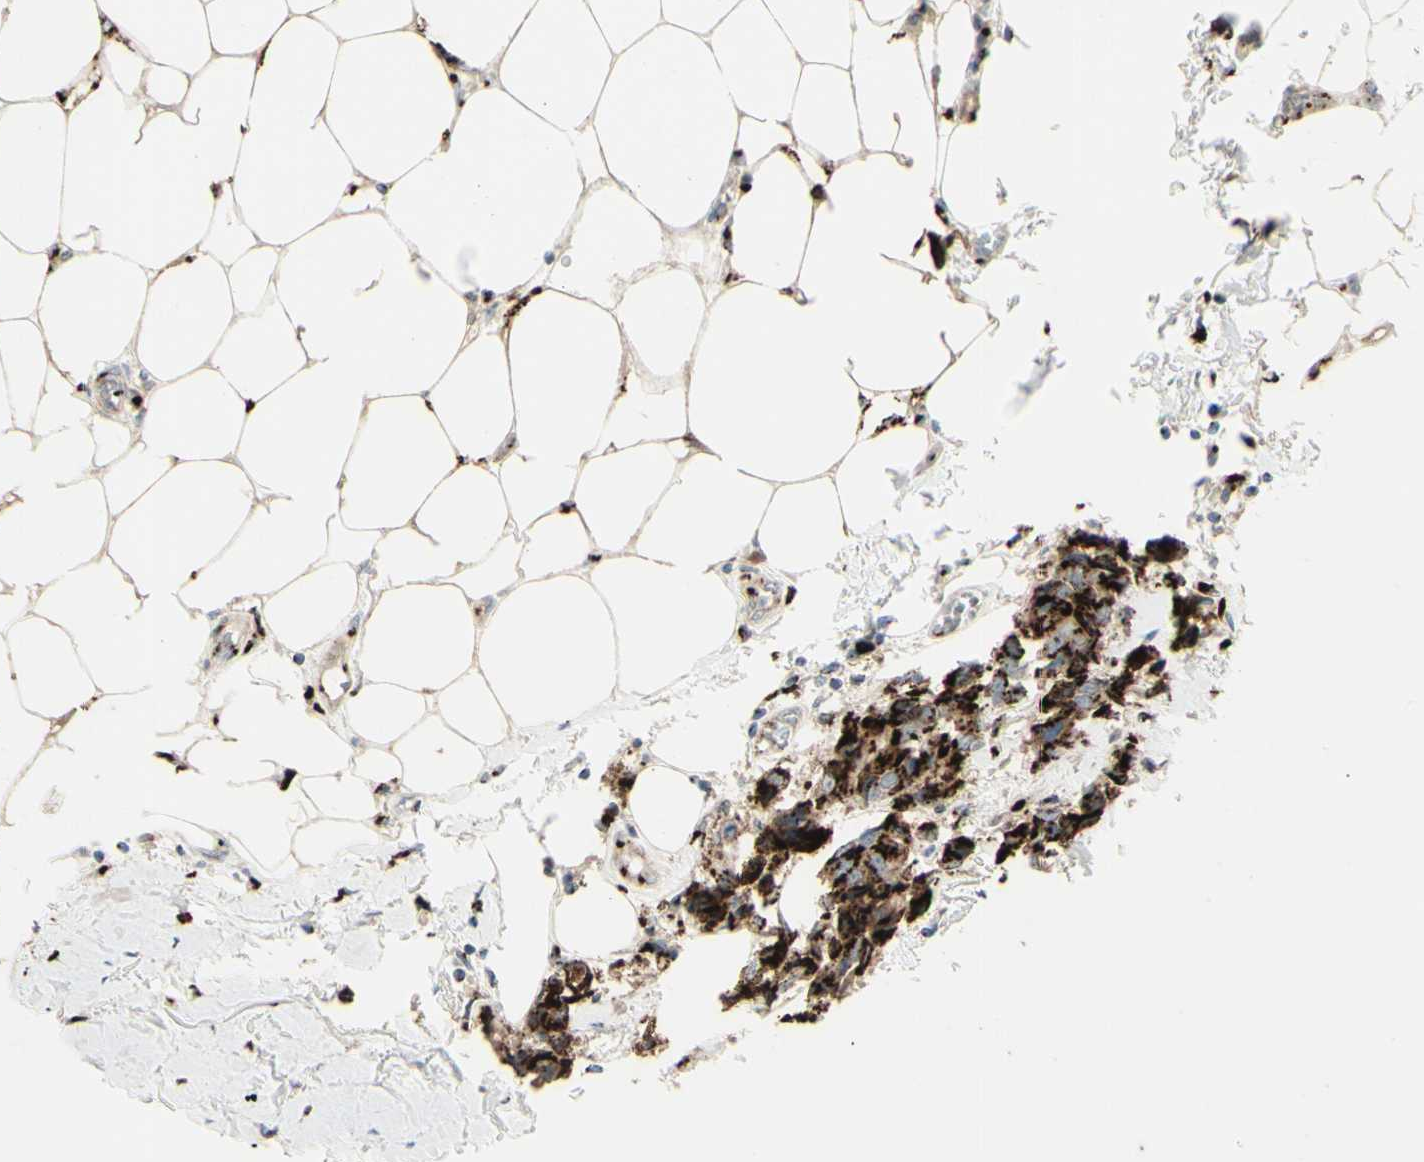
{"staining": {"intensity": "moderate", "quantity": ">75%", "location": "cytoplasmic/membranous"}, "tissue": "breast cancer", "cell_type": "Tumor cells", "image_type": "cancer", "snomed": [{"axis": "morphology", "description": "Duct carcinoma"}, {"axis": "topography", "description": "Breast"}], "caption": "Immunohistochemistry (IHC) (DAB) staining of breast cancer (intraductal carcinoma) shows moderate cytoplasmic/membranous protein expression in about >75% of tumor cells.", "gene": "BPNT2", "patient": {"sex": "female", "age": 80}}